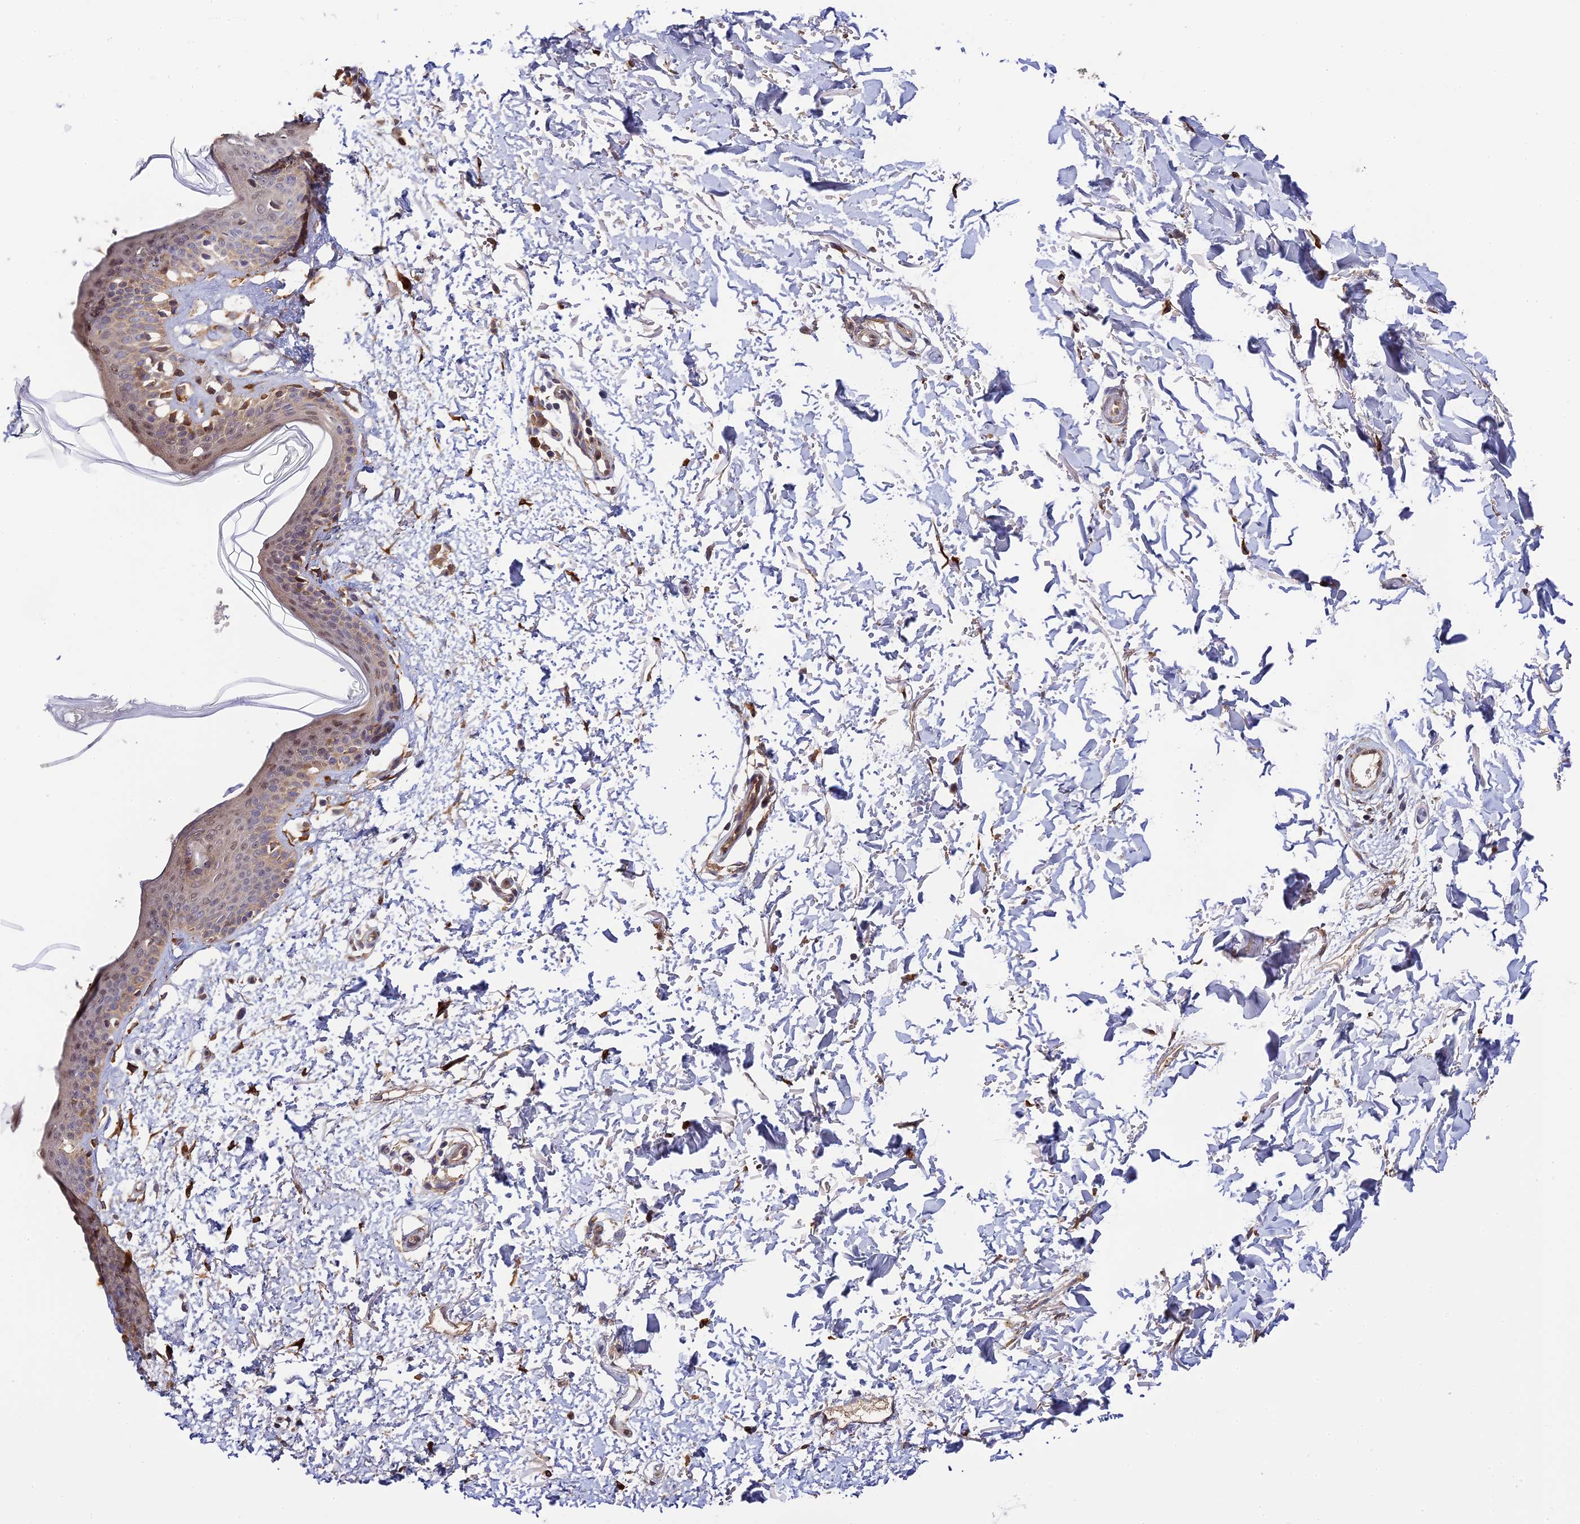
{"staining": {"intensity": "moderate", "quantity": ">75%", "location": "cytoplasmic/membranous"}, "tissue": "skin", "cell_type": "Fibroblasts", "image_type": "normal", "snomed": [{"axis": "morphology", "description": "Normal tissue, NOS"}, {"axis": "topography", "description": "Skin"}], "caption": "A medium amount of moderate cytoplasmic/membranous staining is identified in approximately >75% of fibroblasts in unremarkable skin.", "gene": "P3H3", "patient": {"sex": "male", "age": 66}}